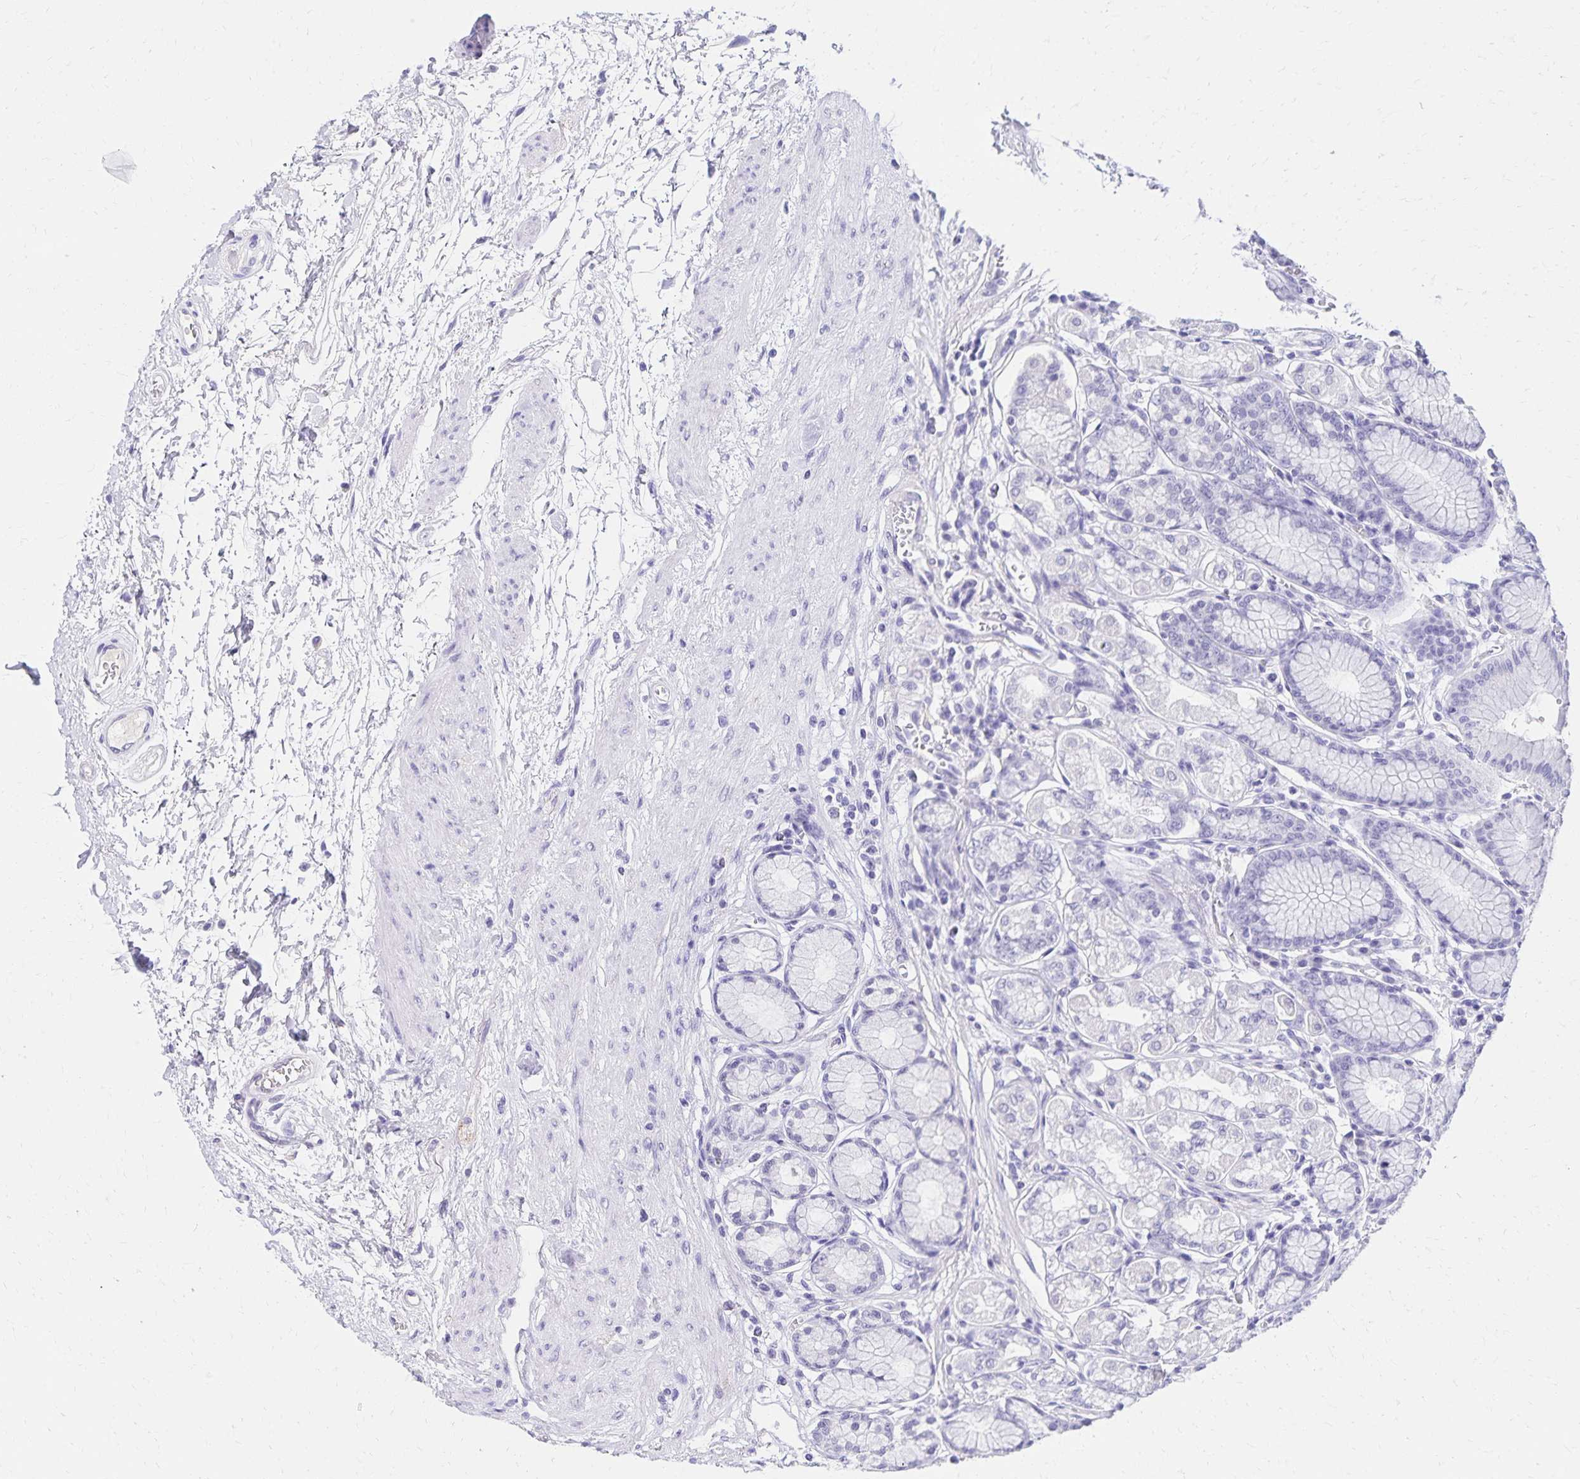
{"staining": {"intensity": "negative", "quantity": "none", "location": "none"}, "tissue": "stomach", "cell_type": "Glandular cells", "image_type": "normal", "snomed": [{"axis": "morphology", "description": "Normal tissue, NOS"}, {"axis": "topography", "description": "Stomach"}, {"axis": "topography", "description": "Stomach, lower"}], "caption": "This is a photomicrograph of immunohistochemistry (IHC) staining of normal stomach, which shows no positivity in glandular cells.", "gene": "FAM166C", "patient": {"sex": "male", "age": 76}}